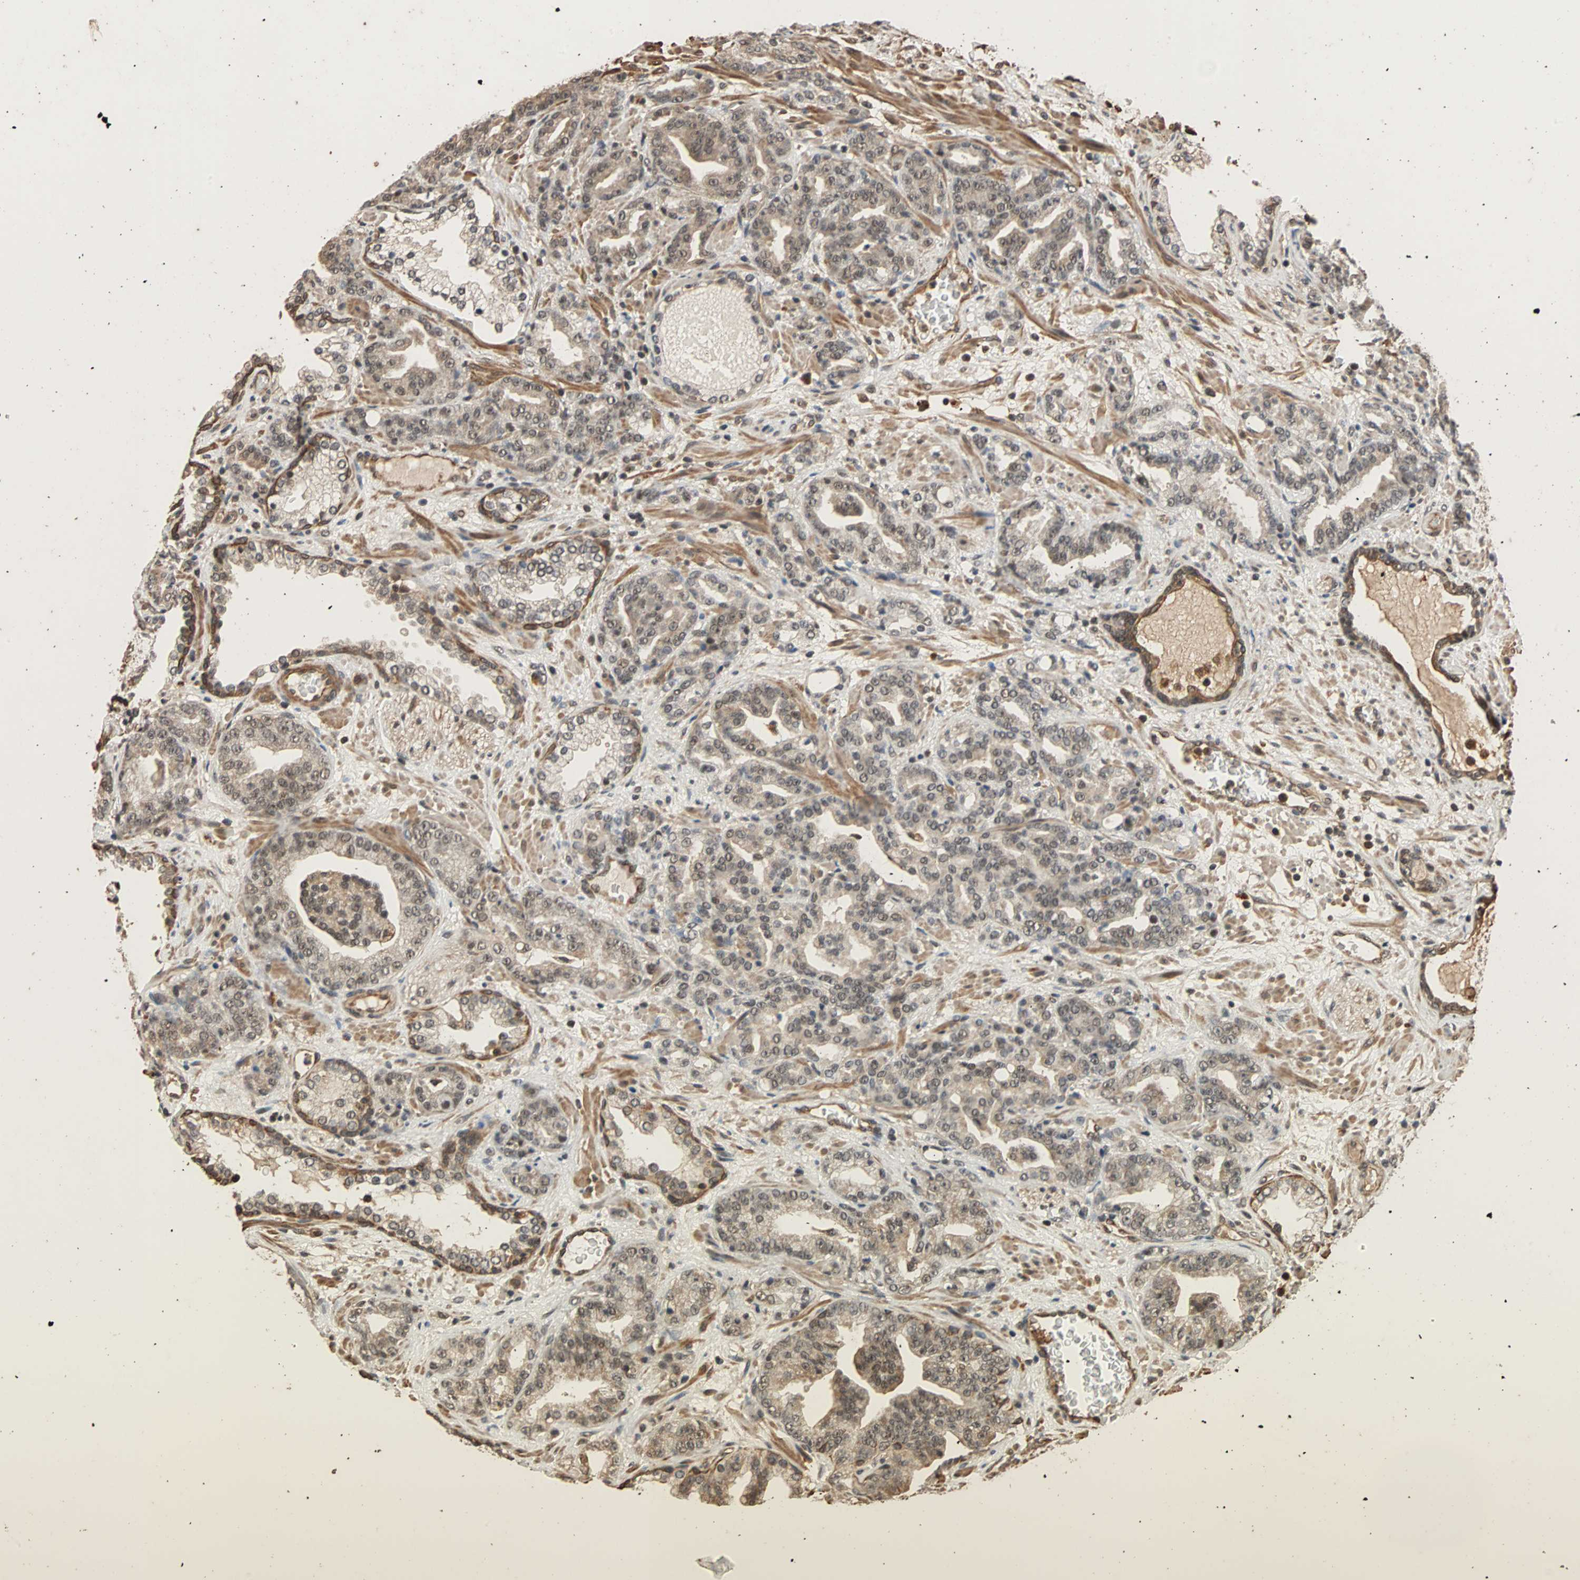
{"staining": {"intensity": "moderate", "quantity": ">75%", "location": "cytoplasmic/membranous,nuclear"}, "tissue": "prostate cancer", "cell_type": "Tumor cells", "image_type": "cancer", "snomed": [{"axis": "morphology", "description": "Adenocarcinoma, Low grade"}, {"axis": "topography", "description": "Prostate"}], "caption": "Brown immunohistochemical staining in adenocarcinoma (low-grade) (prostate) shows moderate cytoplasmic/membranous and nuclear positivity in about >75% of tumor cells. (DAB IHC, brown staining for protein, blue staining for nuclei).", "gene": "CDC5L", "patient": {"sex": "male", "age": 63}}